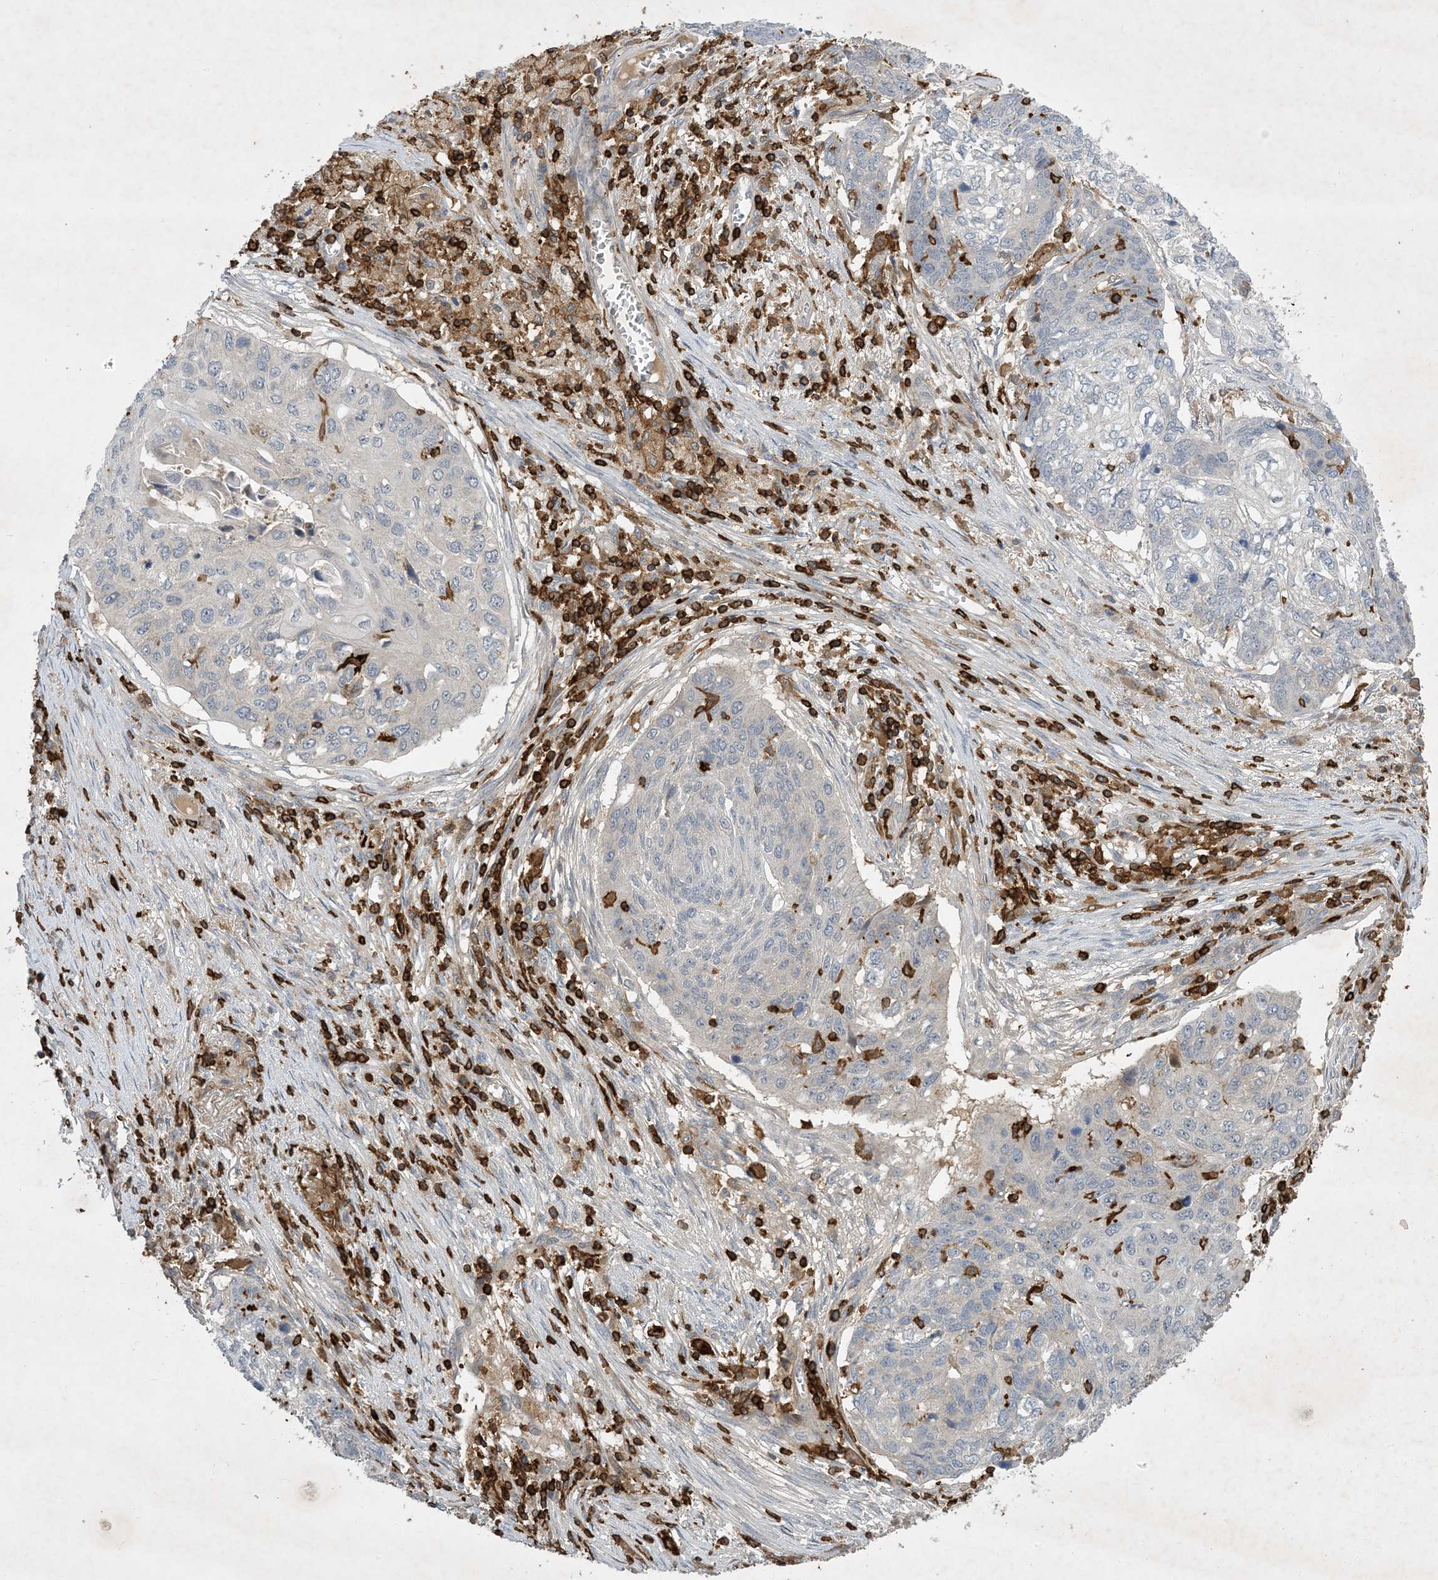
{"staining": {"intensity": "negative", "quantity": "none", "location": "none"}, "tissue": "lung cancer", "cell_type": "Tumor cells", "image_type": "cancer", "snomed": [{"axis": "morphology", "description": "Squamous cell carcinoma, NOS"}, {"axis": "topography", "description": "Lung"}], "caption": "A high-resolution photomicrograph shows immunohistochemistry staining of lung cancer, which shows no significant positivity in tumor cells. (Brightfield microscopy of DAB (3,3'-diaminobenzidine) IHC at high magnification).", "gene": "AK9", "patient": {"sex": "female", "age": 63}}